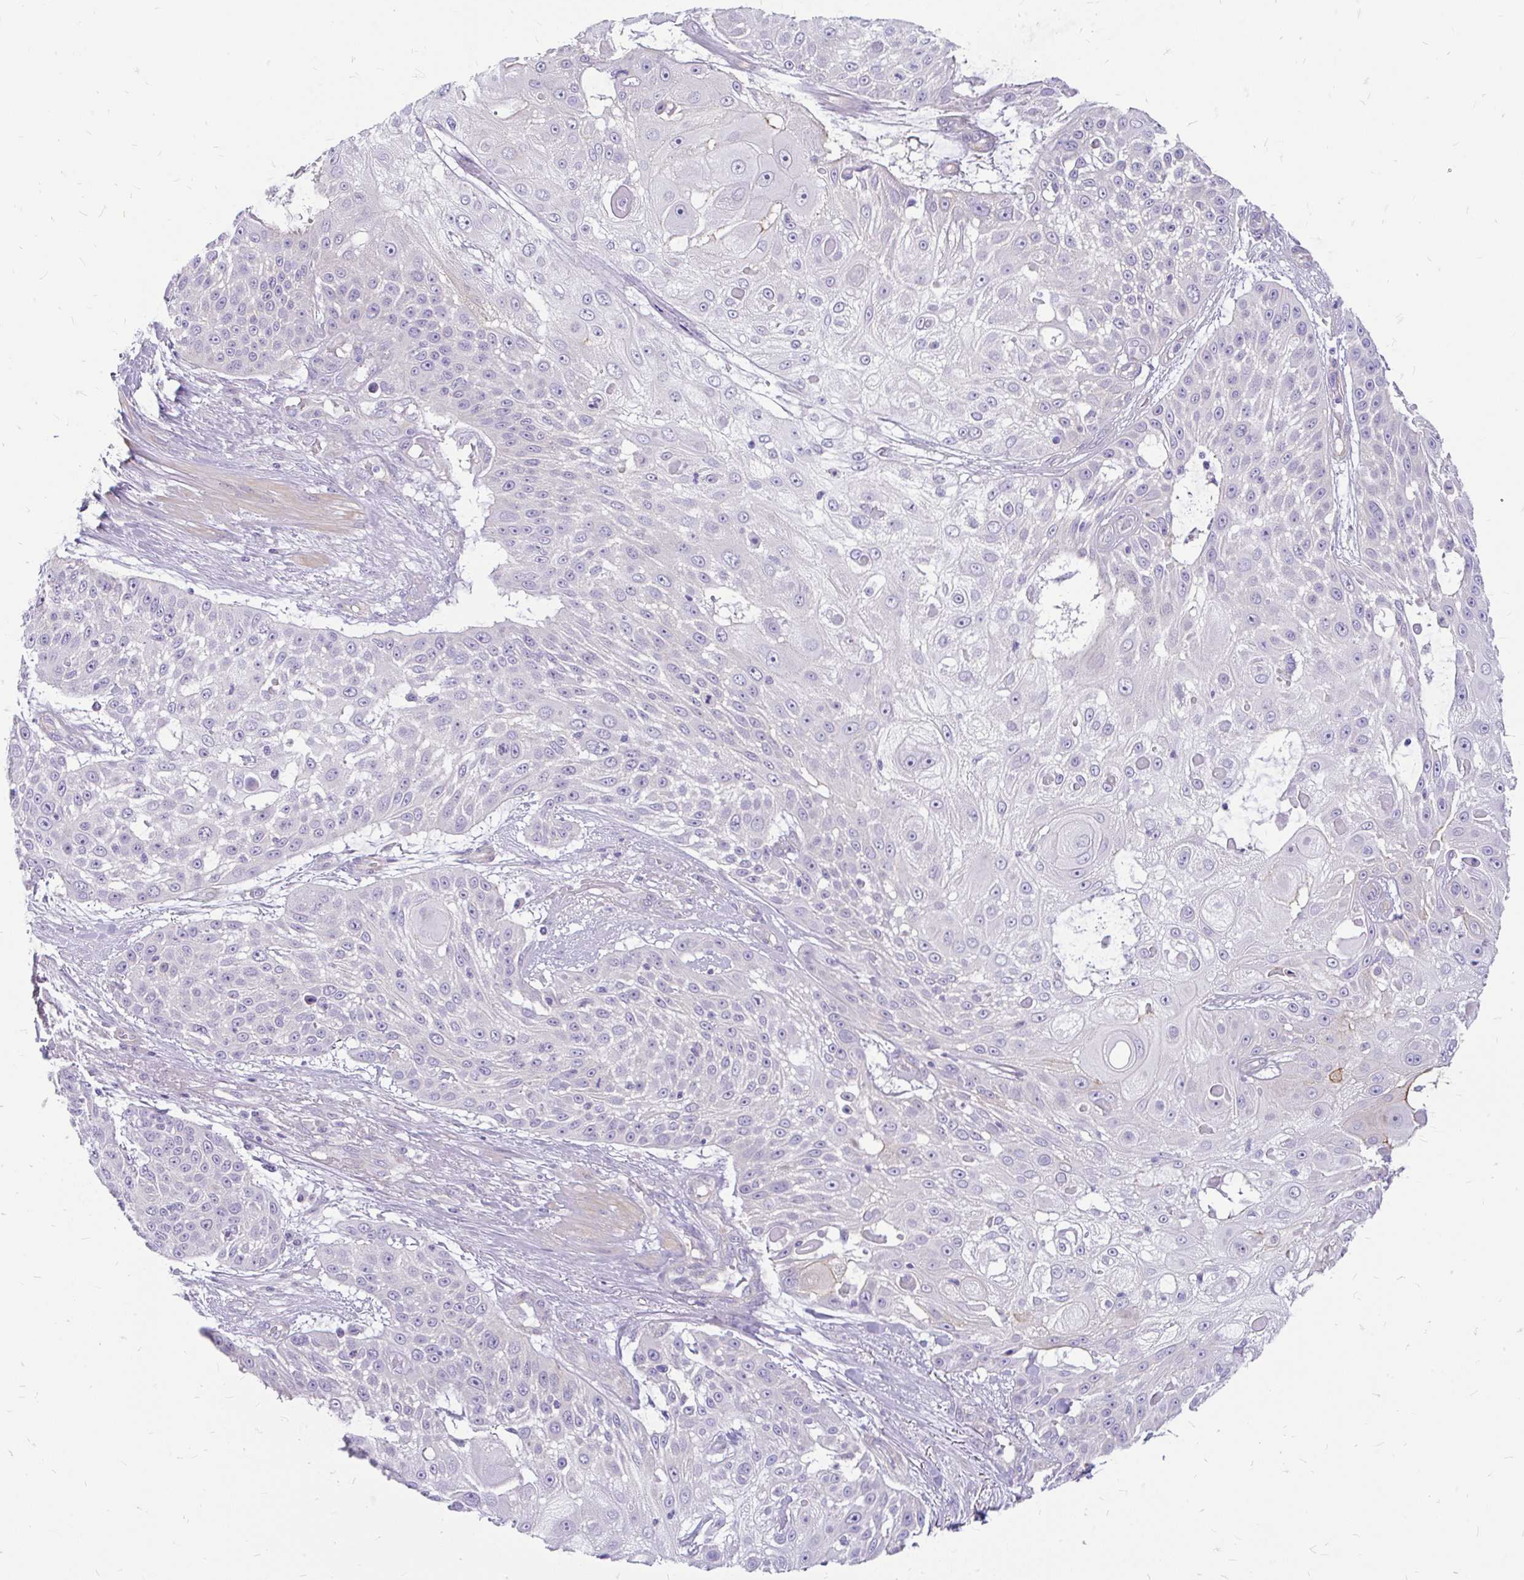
{"staining": {"intensity": "weak", "quantity": "<25%", "location": "cytoplasmic/membranous"}, "tissue": "skin cancer", "cell_type": "Tumor cells", "image_type": "cancer", "snomed": [{"axis": "morphology", "description": "Squamous cell carcinoma, NOS"}, {"axis": "topography", "description": "Skin"}], "caption": "Immunohistochemical staining of skin cancer (squamous cell carcinoma) demonstrates no significant expression in tumor cells.", "gene": "FAM83C", "patient": {"sex": "female", "age": 86}}